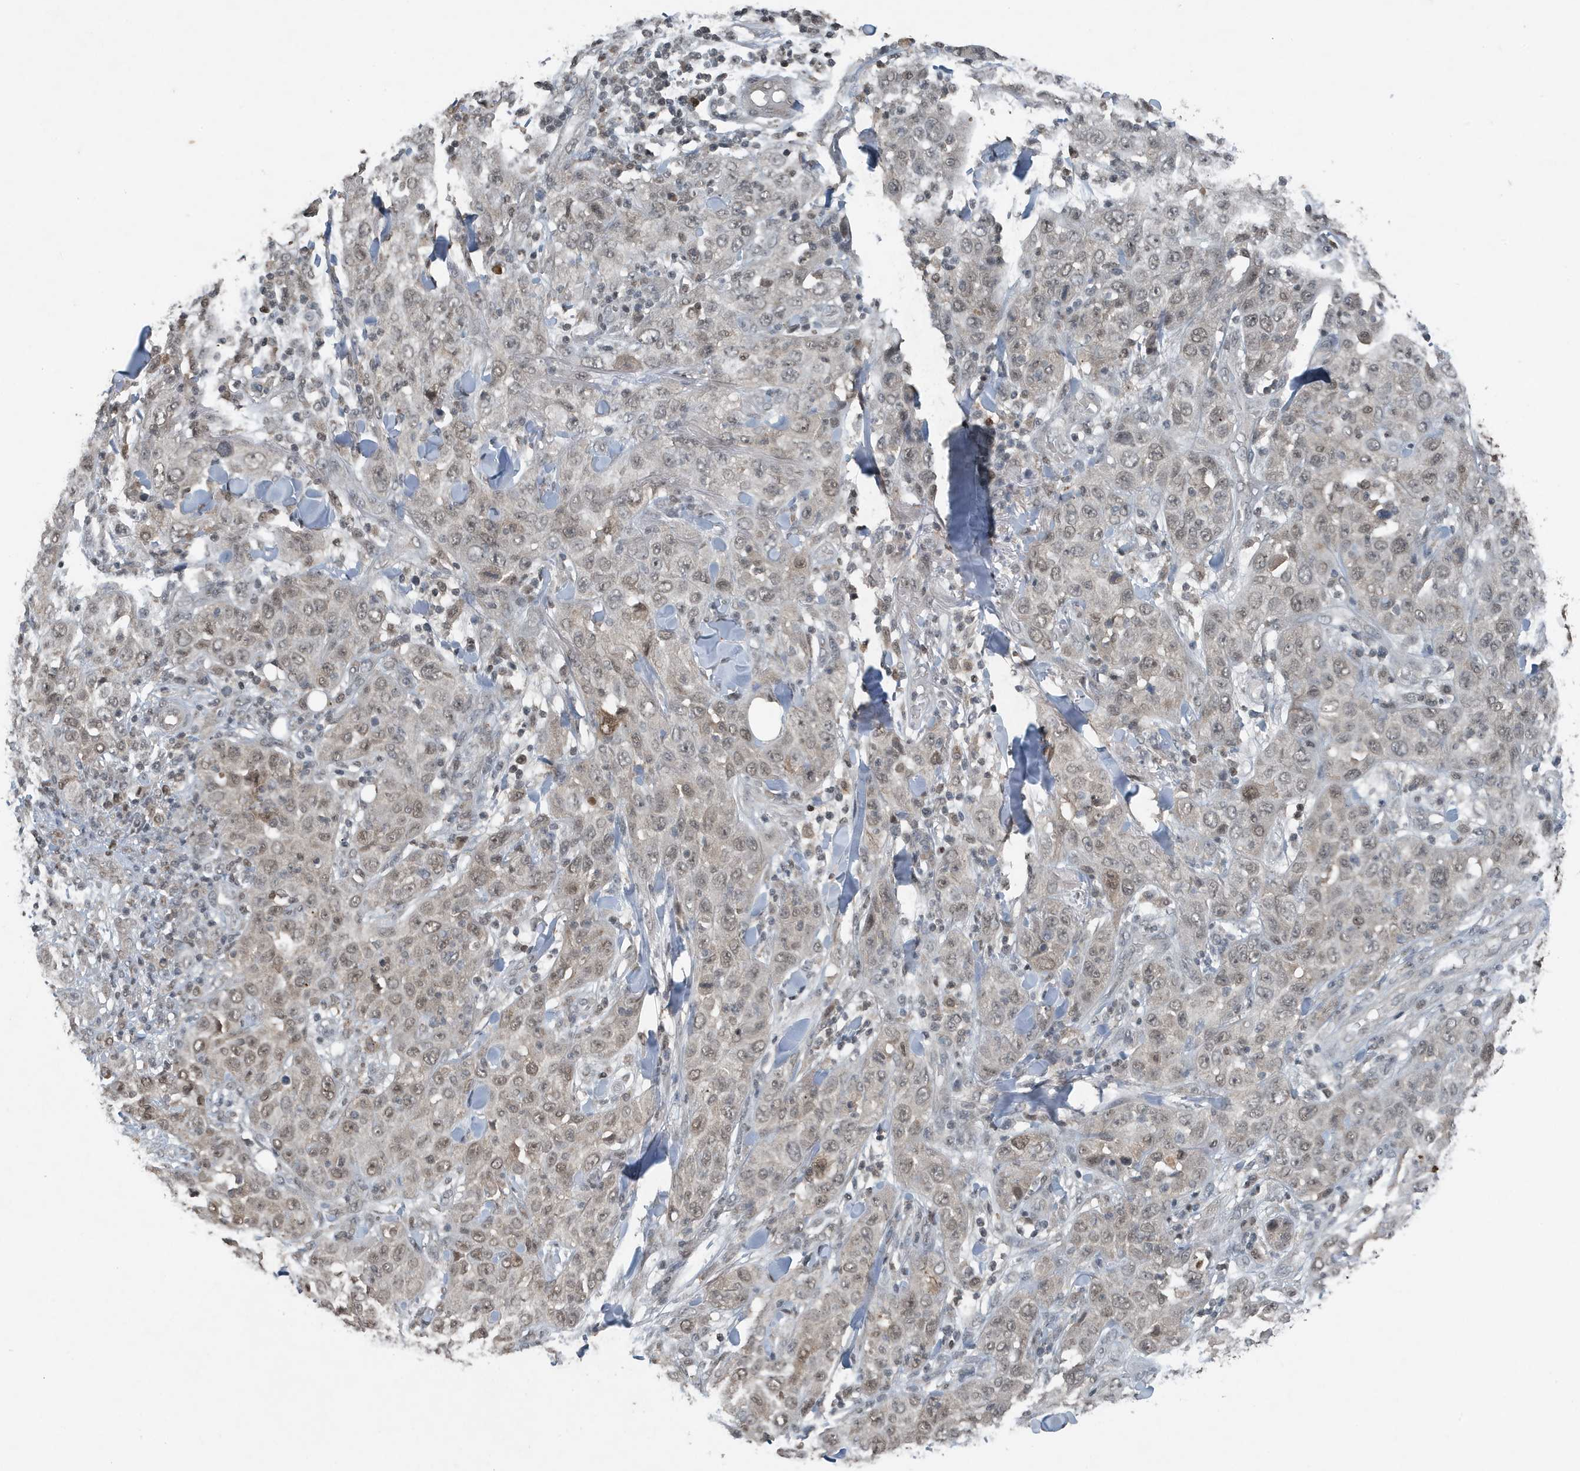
{"staining": {"intensity": "weak", "quantity": ">75%", "location": "nuclear"}, "tissue": "skin cancer", "cell_type": "Tumor cells", "image_type": "cancer", "snomed": [{"axis": "morphology", "description": "Squamous cell carcinoma, NOS"}, {"axis": "topography", "description": "Skin"}], "caption": "Weak nuclear staining is identified in approximately >75% of tumor cells in skin cancer. The protein of interest is stained brown, and the nuclei are stained in blue (DAB IHC with brightfield microscopy, high magnification).", "gene": "HSPA1A", "patient": {"sex": "female", "age": 88}}